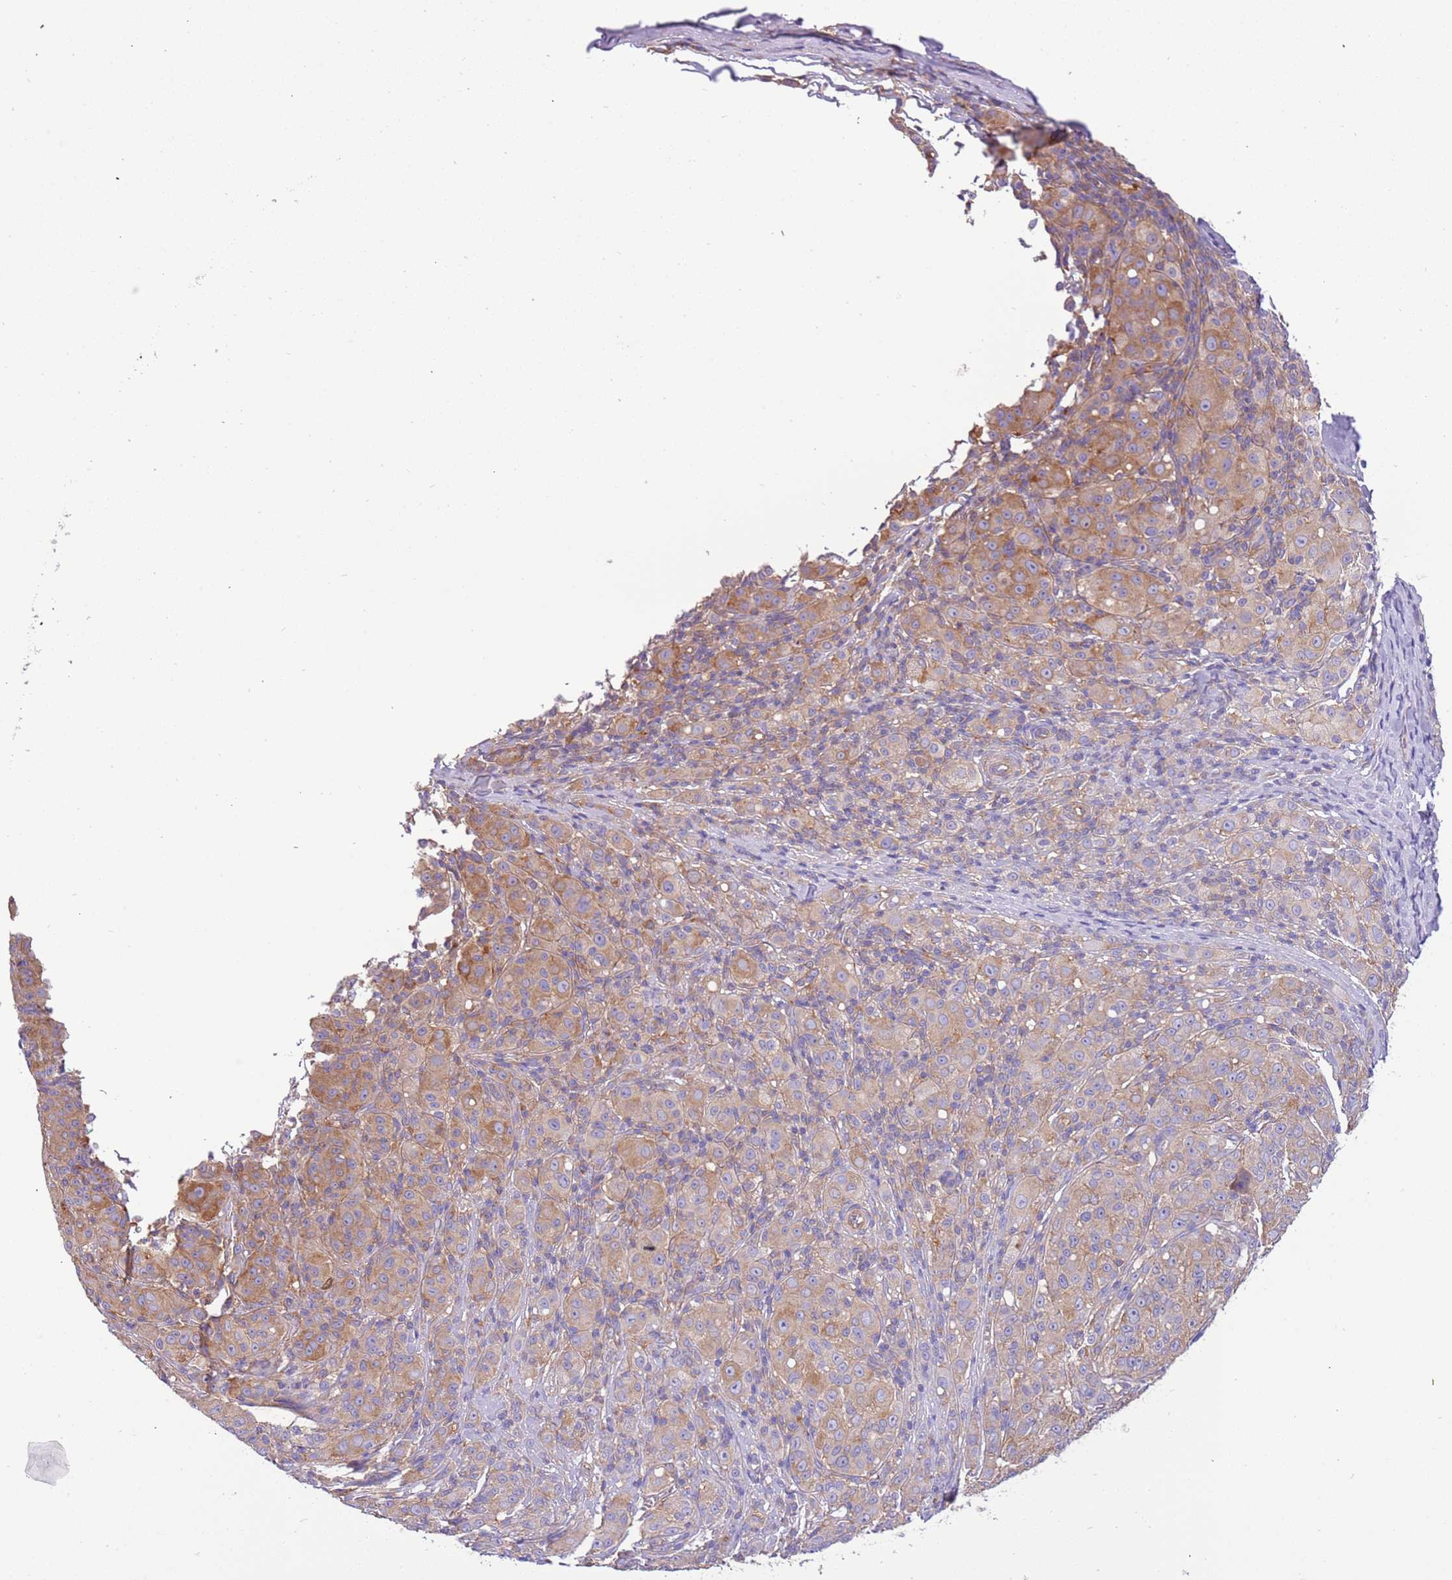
{"staining": {"intensity": "weak", "quantity": "25%-75%", "location": "cytoplasmic/membranous"}, "tissue": "melanoma", "cell_type": "Tumor cells", "image_type": "cancer", "snomed": [{"axis": "morphology", "description": "Malignant melanoma, NOS"}, {"axis": "topography", "description": "Skin"}], "caption": "Tumor cells reveal weak cytoplasmic/membranous expression in approximately 25%-75% of cells in melanoma.", "gene": "NAALADL1", "patient": {"sex": "female", "age": 52}}